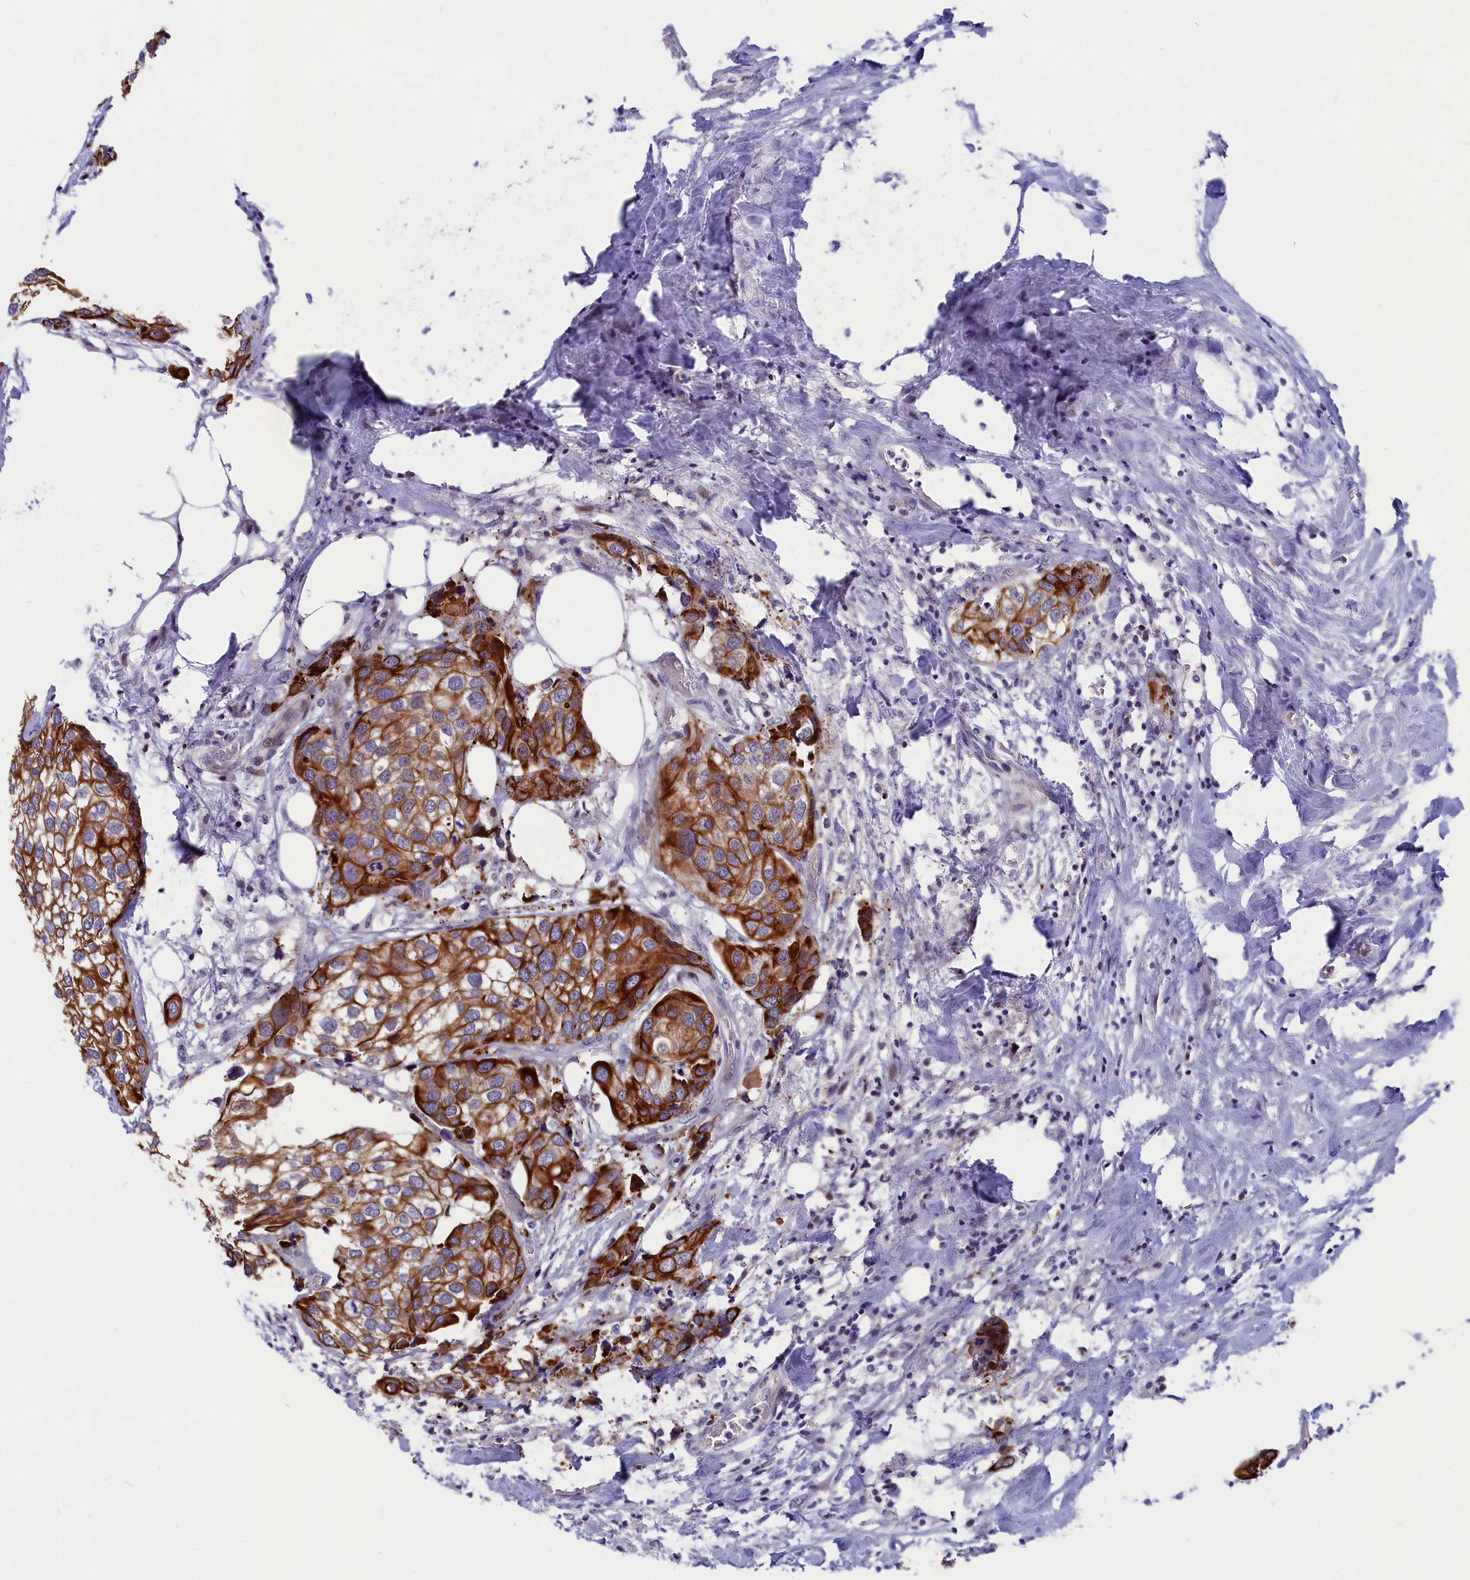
{"staining": {"intensity": "strong", "quantity": ">75%", "location": "cytoplasmic/membranous"}, "tissue": "urothelial cancer", "cell_type": "Tumor cells", "image_type": "cancer", "snomed": [{"axis": "morphology", "description": "Urothelial carcinoma, High grade"}, {"axis": "topography", "description": "Urinary bladder"}], "caption": "Protein expression analysis of human urothelial cancer reveals strong cytoplasmic/membranous positivity in approximately >75% of tumor cells. (DAB (3,3'-diaminobenzidine) IHC, brown staining for protein, blue staining for nuclei).", "gene": "ANKRD34B", "patient": {"sex": "male", "age": 64}}